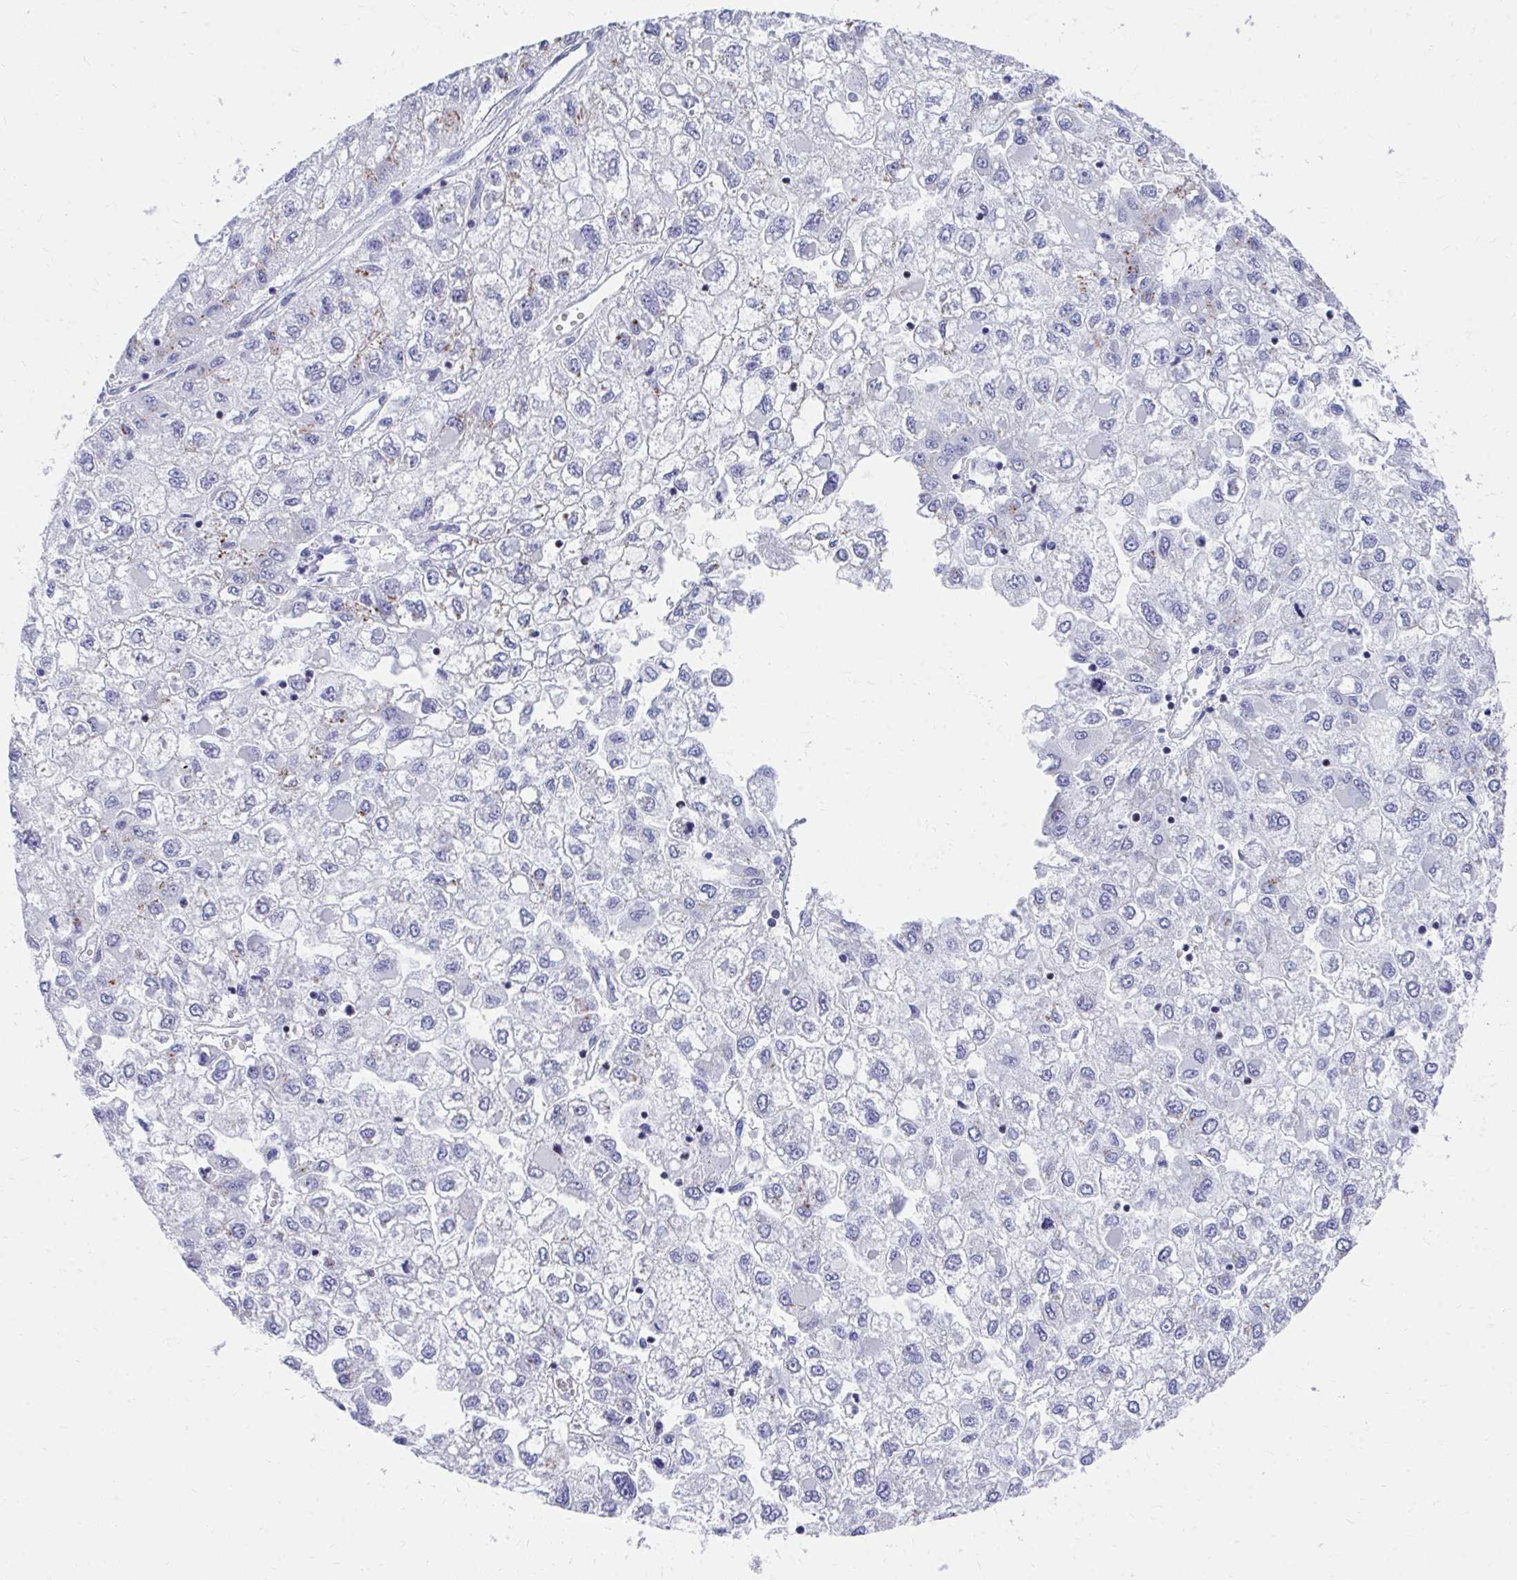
{"staining": {"intensity": "negative", "quantity": "none", "location": "none"}, "tissue": "liver cancer", "cell_type": "Tumor cells", "image_type": "cancer", "snomed": [{"axis": "morphology", "description": "Carcinoma, Hepatocellular, NOS"}, {"axis": "topography", "description": "Liver"}], "caption": "A high-resolution micrograph shows IHC staining of liver hepatocellular carcinoma, which demonstrates no significant staining in tumor cells.", "gene": "RUNX3", "patient": {"sex": "male", "age": 40}}